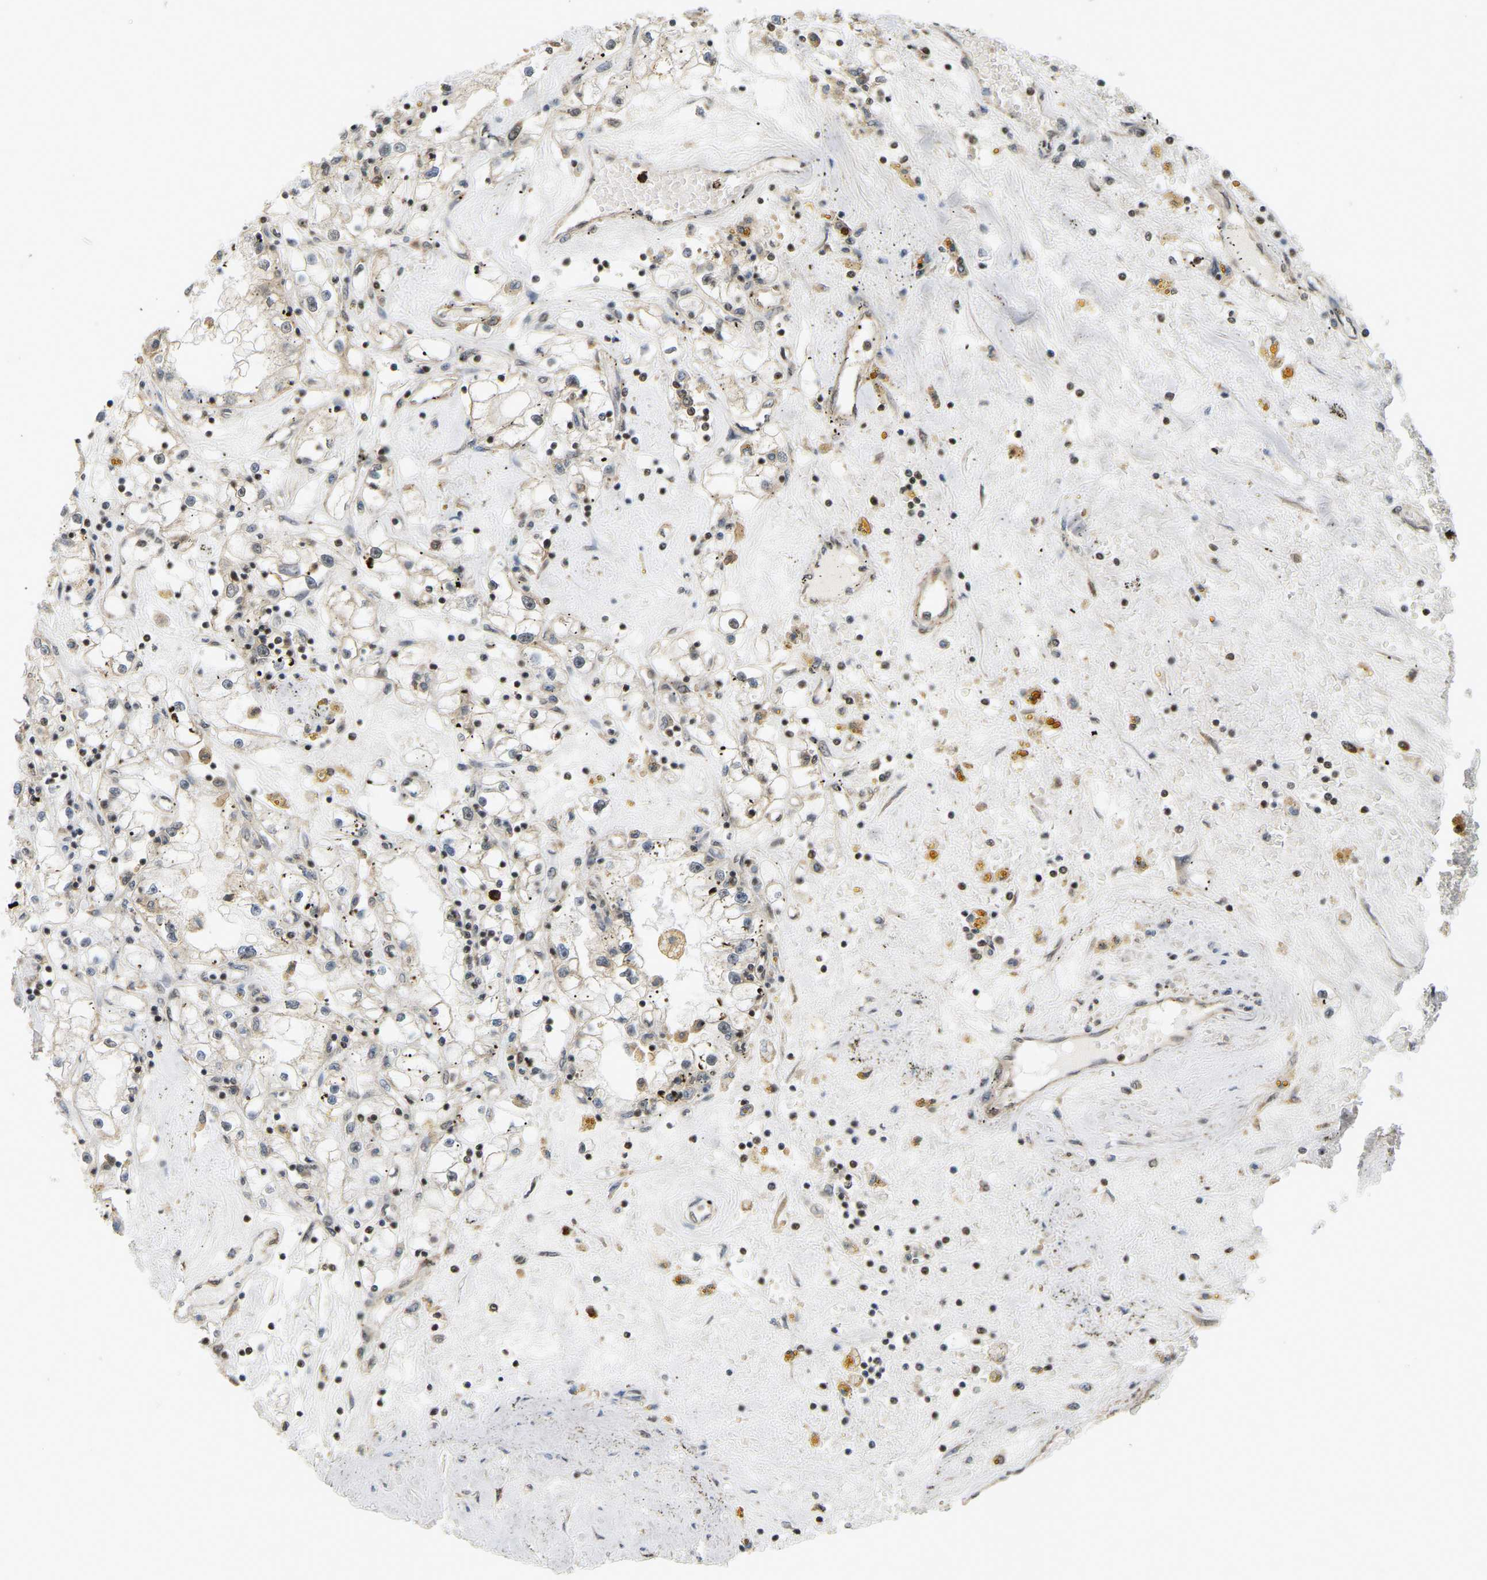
{"staining": {"intensity": "weak", "quantity": "<25%", "location": "cytoplasmic/membranous"}, "tissue": "renal cancer", "cell_type": "Tumor cells", "image_type": "cancer", "snomed": [{"axis": "morphology", "description": "Adenocarcinoma, NOS"}, {"axis": "topography", "description": "Kidney"}], "caption": "A micrograph of human adenocarcinoma (renal) is negative for staining in tumor cells. Nuclei are stained in blue.", "gene": "BRF2", "patient": {"sex": "male", "age": 56}}